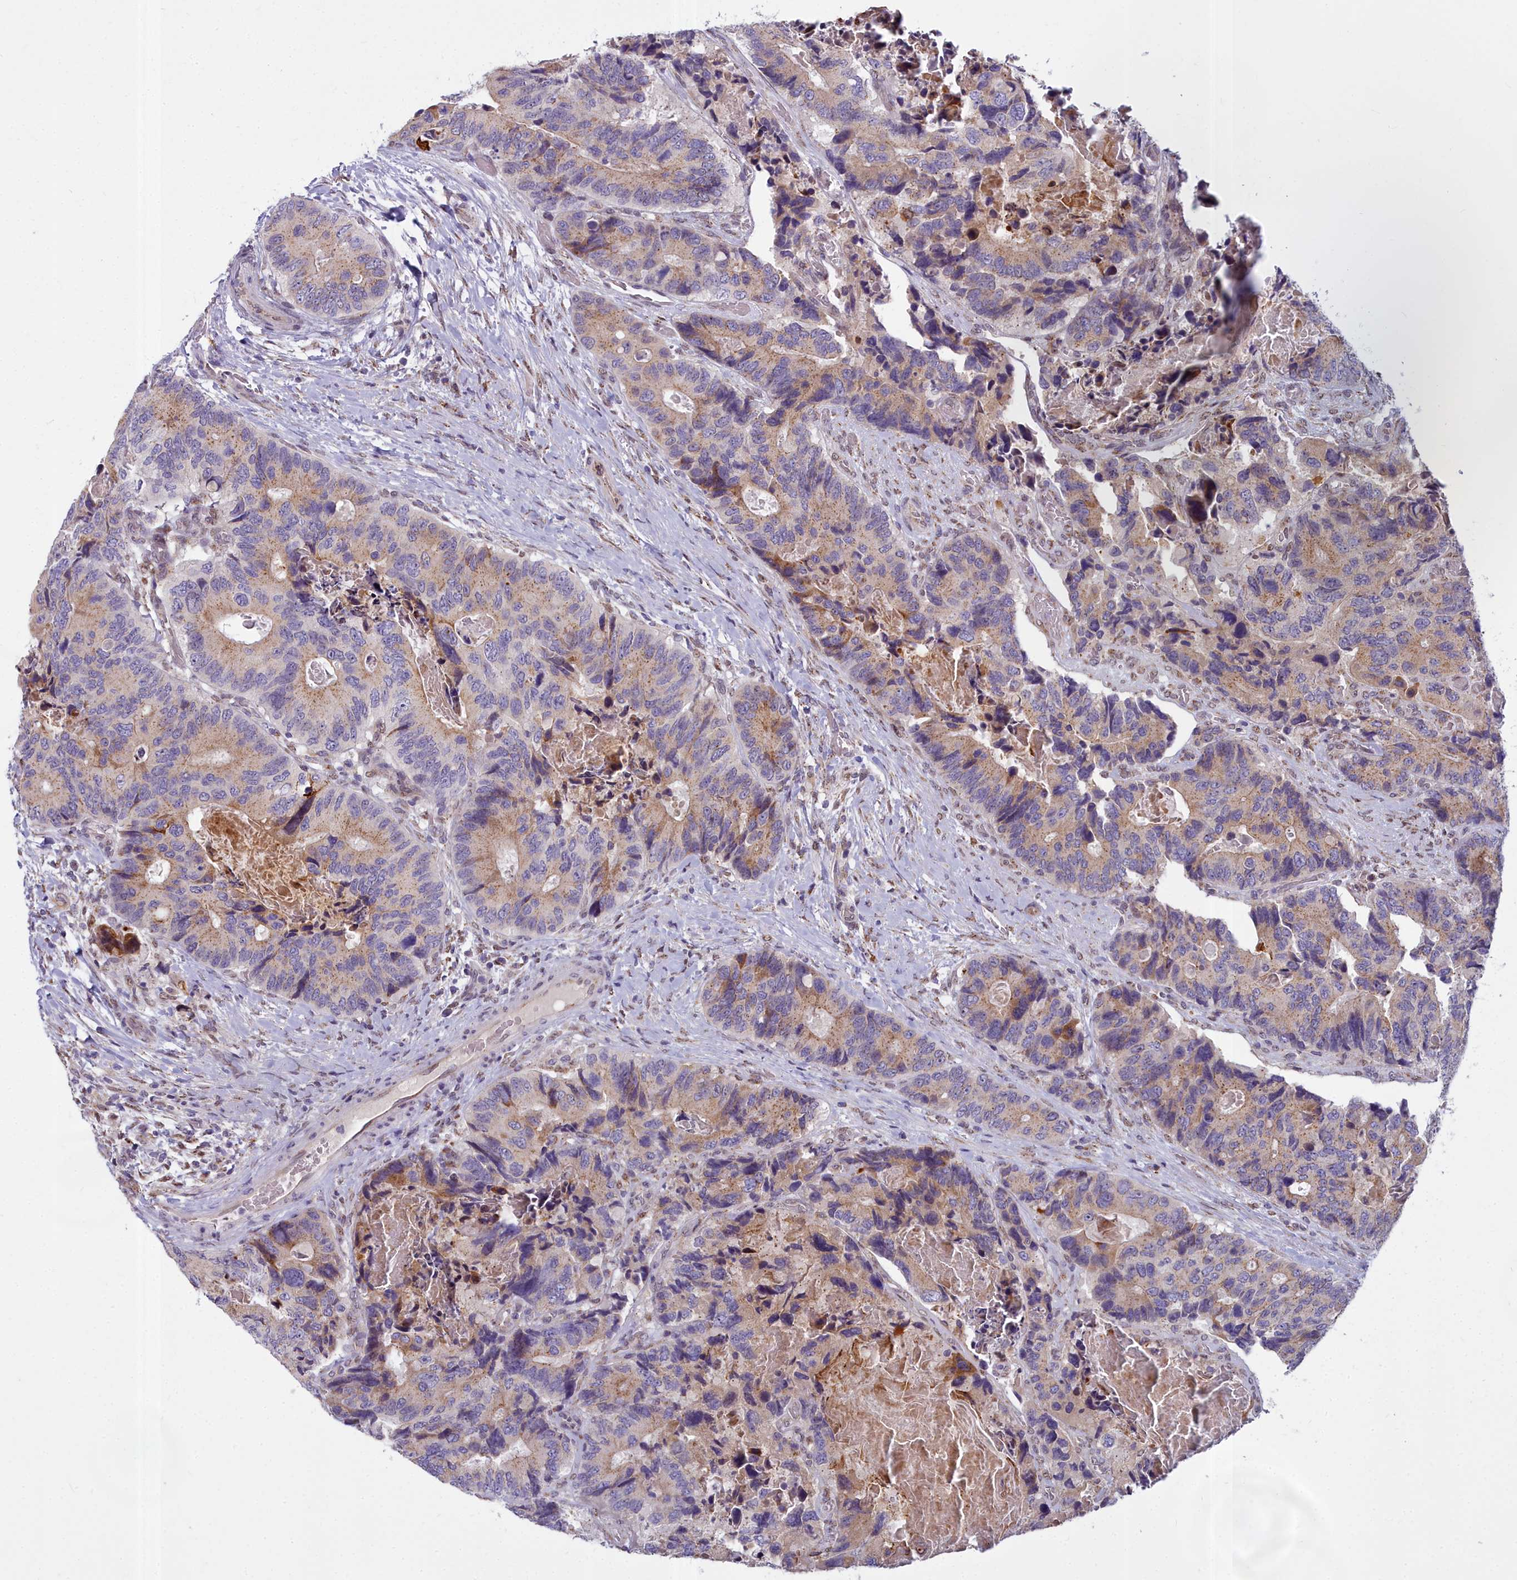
{"staining": {"intensity": "moderate", "quantity": "<25%", "location": "cytoplasmic/membranous"}, "tissue": "colorectal cancer", "cell_type": "Tumor cells", "image_type": "cancer", "snomed": [{"axis": "morphology", "description": "Adenocarcinoma, NOS"}, {"axis": "topography", "description": "Colon"}], "caption": "Protein expression analysis of colorectal adenocarcinoma reveals moderate cytoplasmic/membranous staining in approximately <25% of tumor cells. (DAB (3,3'-diaminobenzidine) = brown stain, brightfield microscopy at high magnification).", "gene": "WDPCP", "patient": {"sex": "male", "age": 84}}